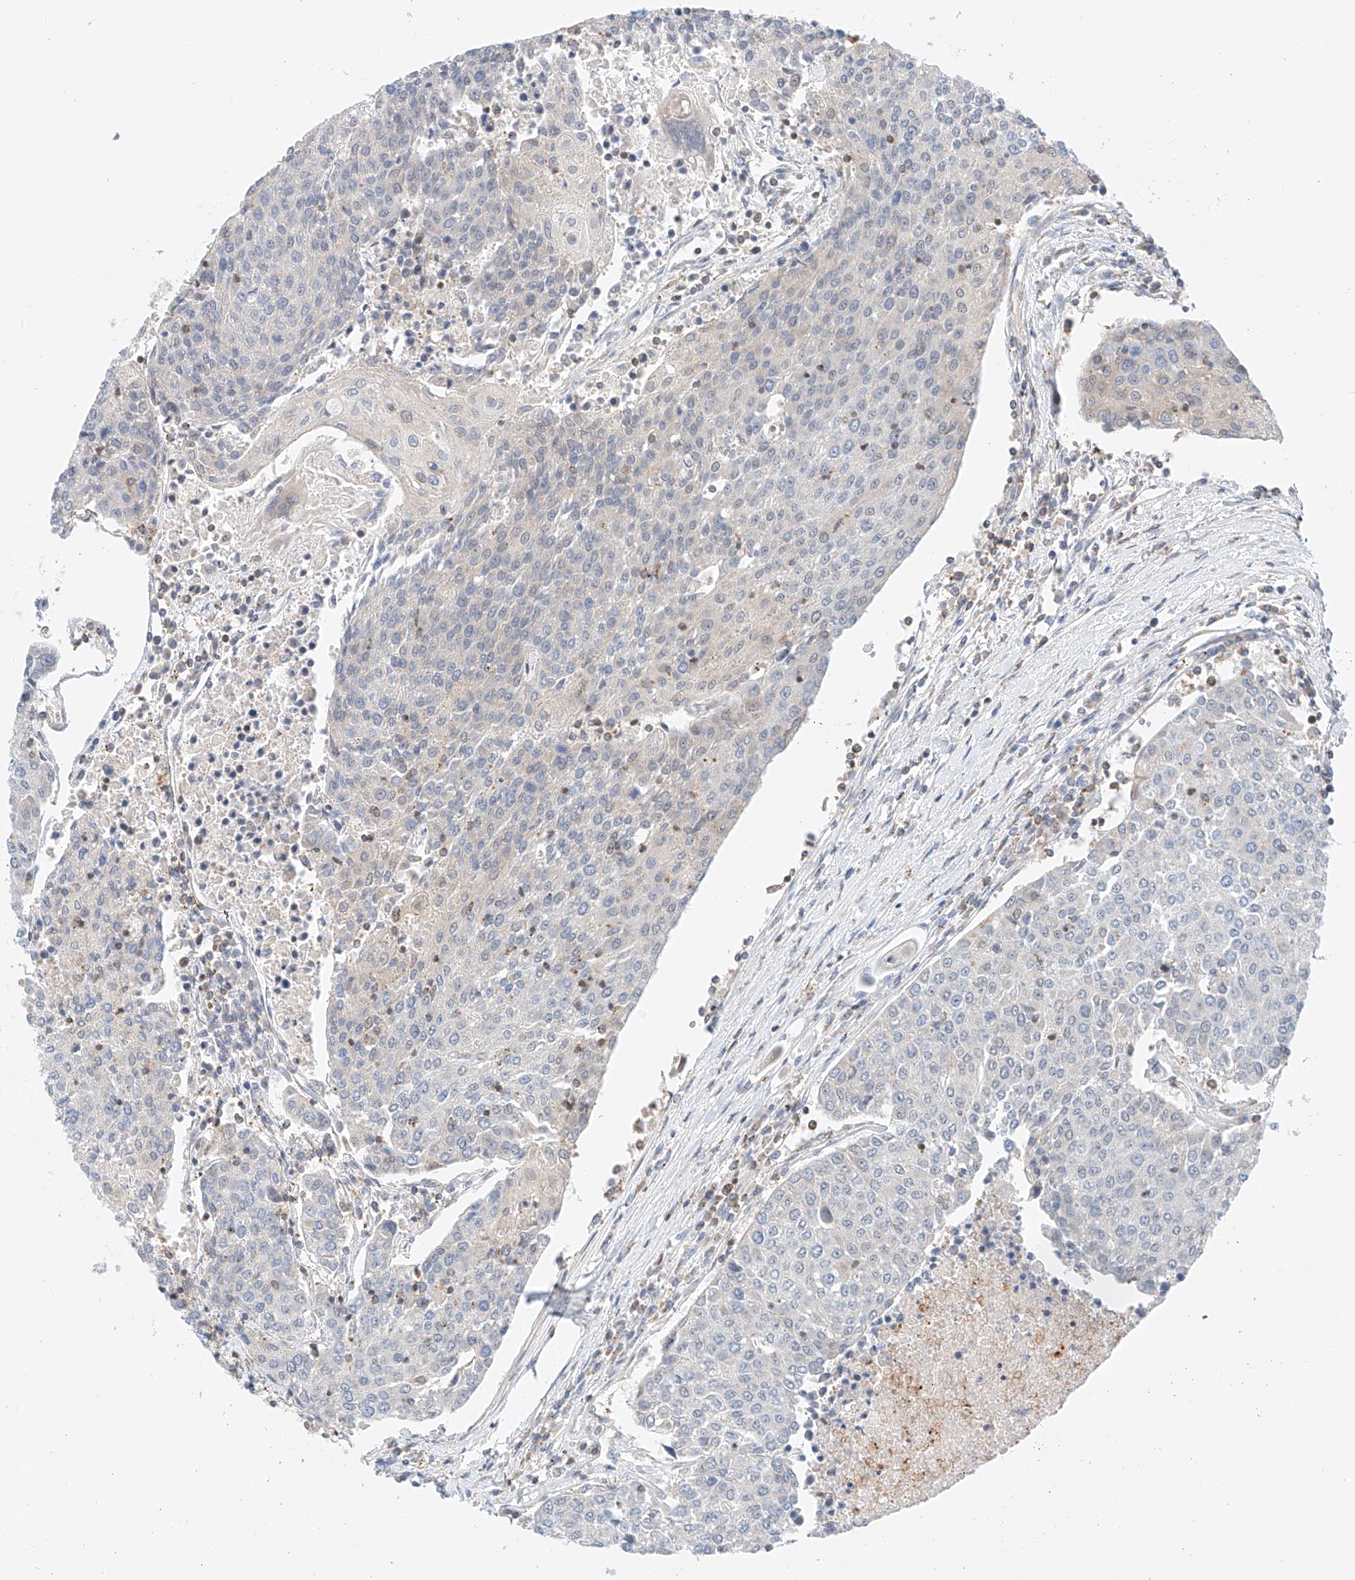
{"staining": {"intensity": "negative", "quantity": "none", "location": "none"}, "tissue": "urothelial cancer", "cell_type": "Tumor cells", "image_type": "cancer", "snomed": [{"axis": "morphology", "description": "Urothelial carcinoma, High grade"}, {"axis": "topography", "description": "Urinary bladder"}], "caption": "This image is of urothelial carcinoma (high-grade) stained with immunohistochemistry to label a protein in brown with the nuclei are counter-stained blue. There is no staining in tumor cells. (Immunohistochemistry, brightfield microscopy, high magnification).", "gene": "MFN2", "patient": {"sex": "female", "age": 85}}